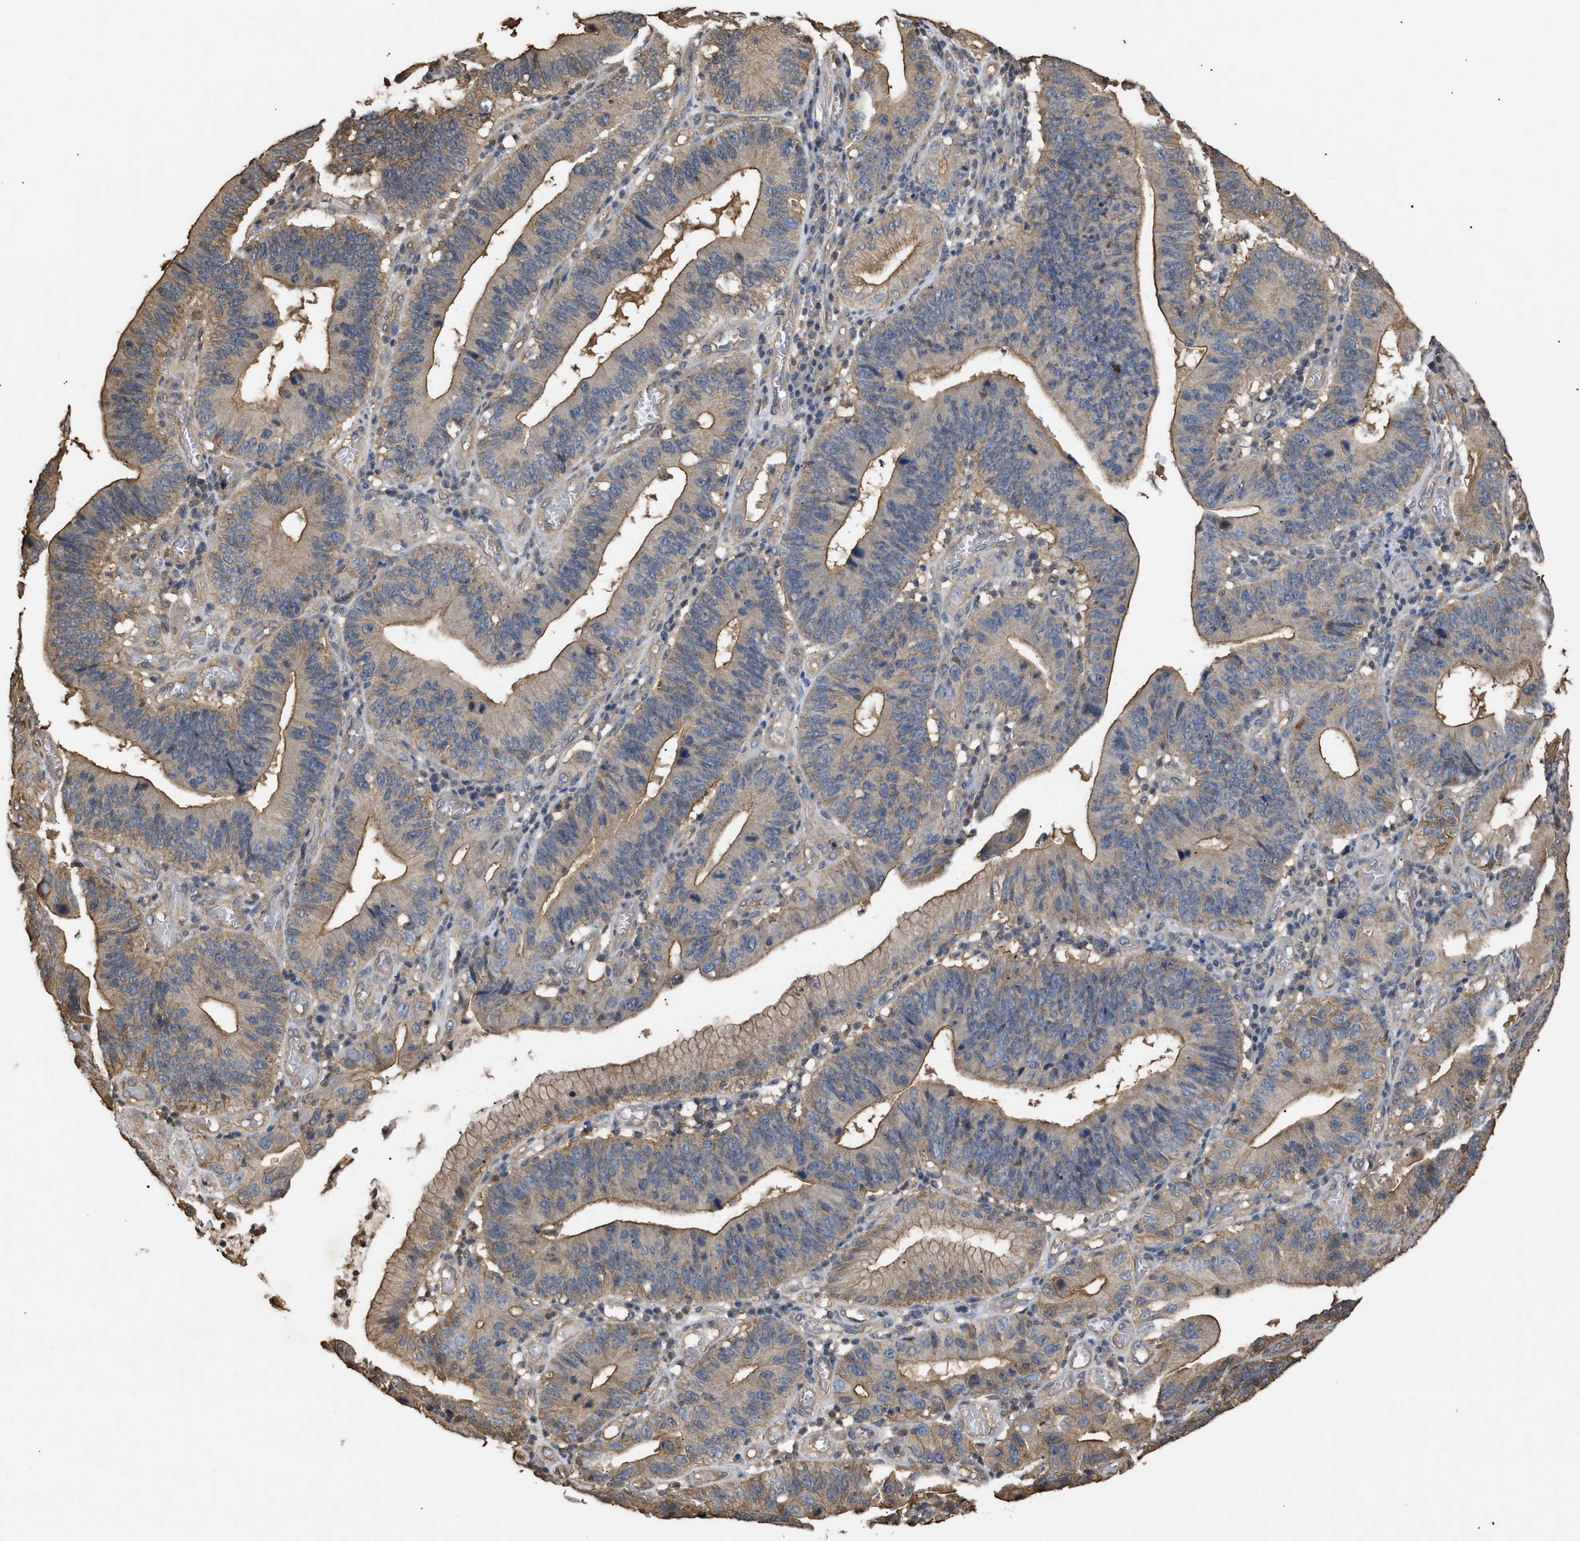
{"staining": {"intensity": "moderate", "quantity": ">75%", "location": "cytoplasmic/membranous"}, "tissue": "stomach cancer", "cell_type": "Tumor cells", "image_type": "cancer", "snomed": [{"axis": "morphology", "description": "Adenocarcinoma, NOS"}, {"axis": "topography", "description": "Stomach"}, {"axis": "topography", "description": "Gastric cardia"}], "caption": "Protein expression analysis of stomach cancer (adenocarcinoma) reveals moderate cytoplasmic/membranous staining in approximately >75% of tumor cells.", "gene": "CALM1", "patient": {"sex": "male", "age": 59}}